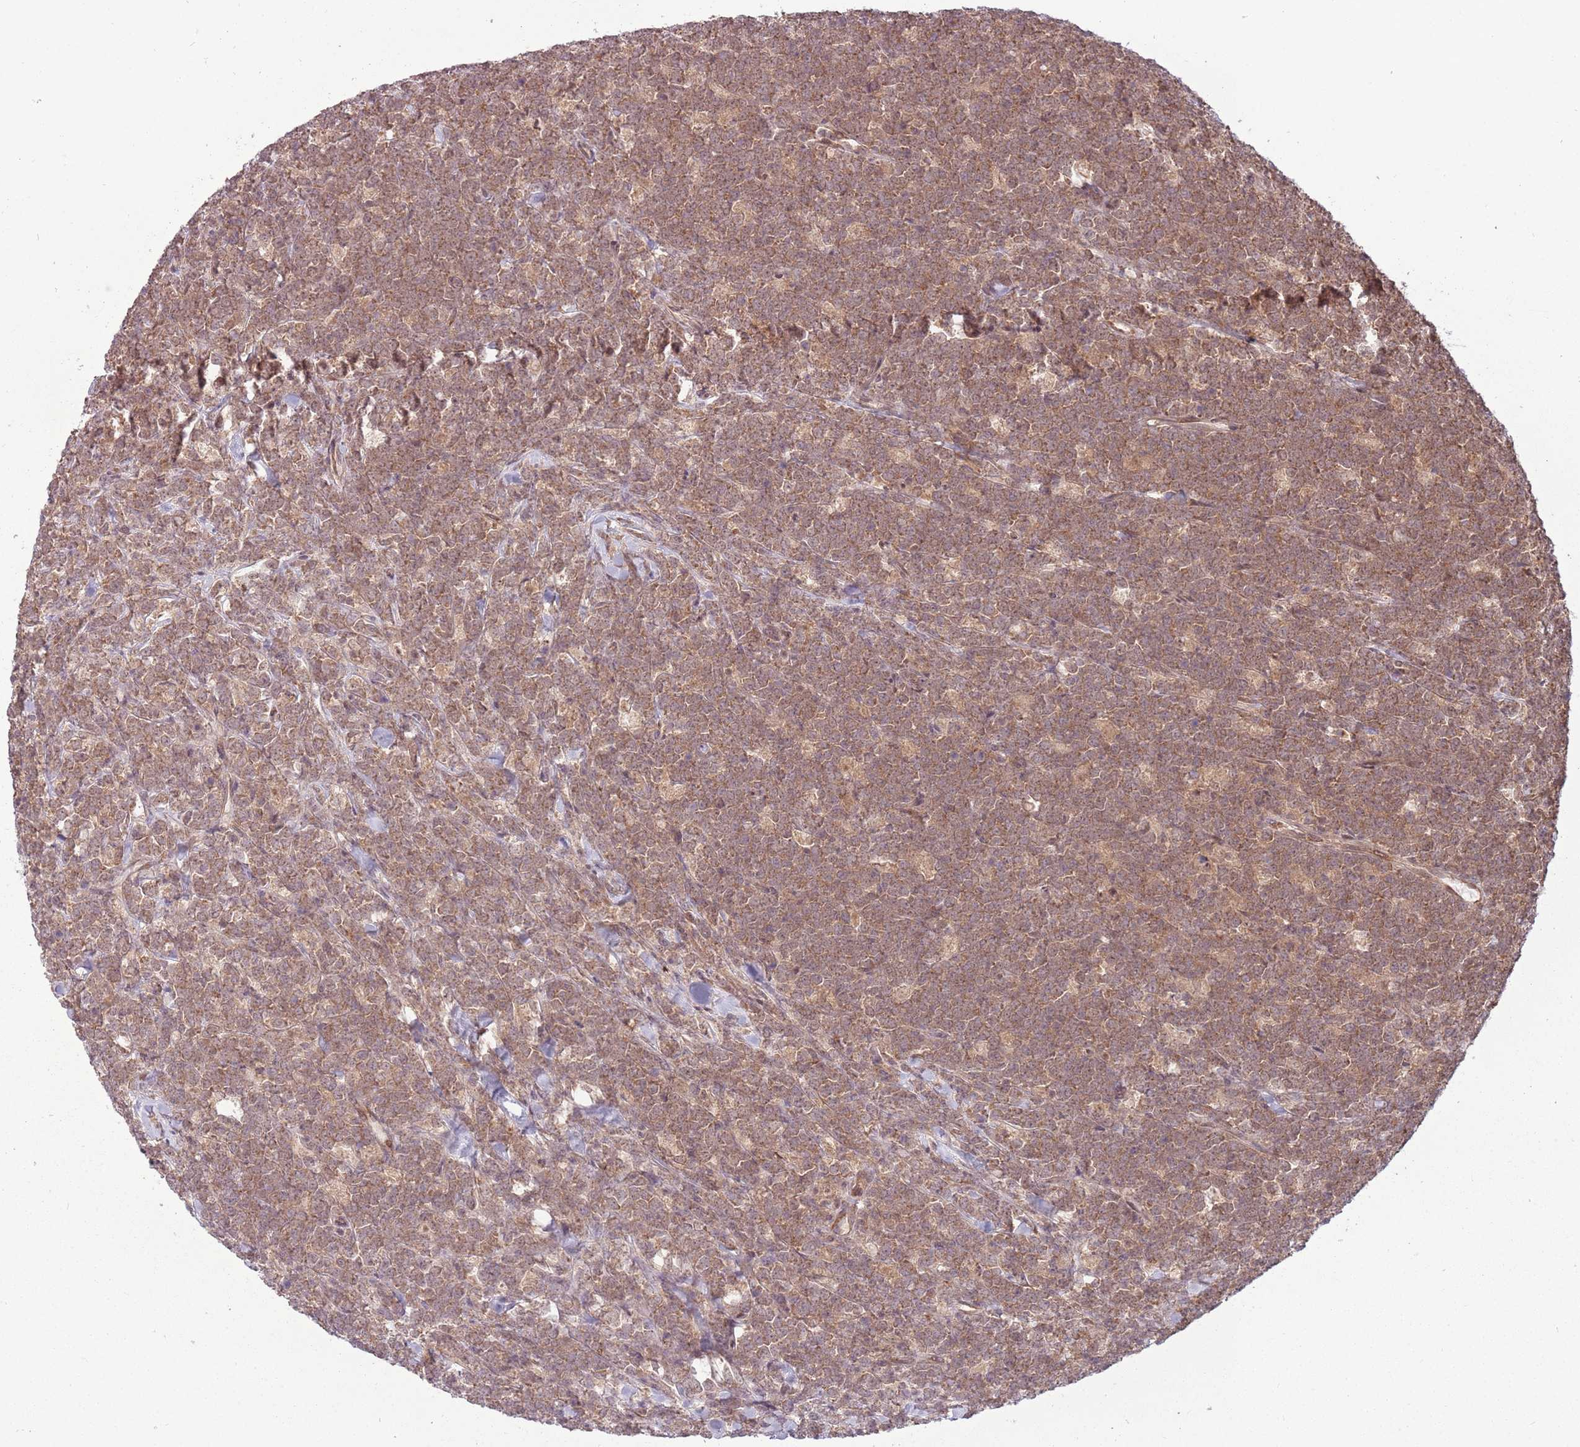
{"staining": {"intensity": "moderate", "quantity": ">75%", "location": "cytoplasmic/membranous"}, "tissue": "lymphoma", "cell_type": "Tumor cells", "image_type": "cancer", "snomed": [{"axis": "morphology", "description": "Malignant lymphoma, non-Hodgkin's type, High grade"}, {"axis": "topography", "description": "Small intestine"}], "caption": "Tumor cells reveal moderate cytoplasmic/membranous expression in approximately >75% of cells in lymphoma.", "gene": "ADAMTS3", "patient": {"sex": "male", "age": 8}}